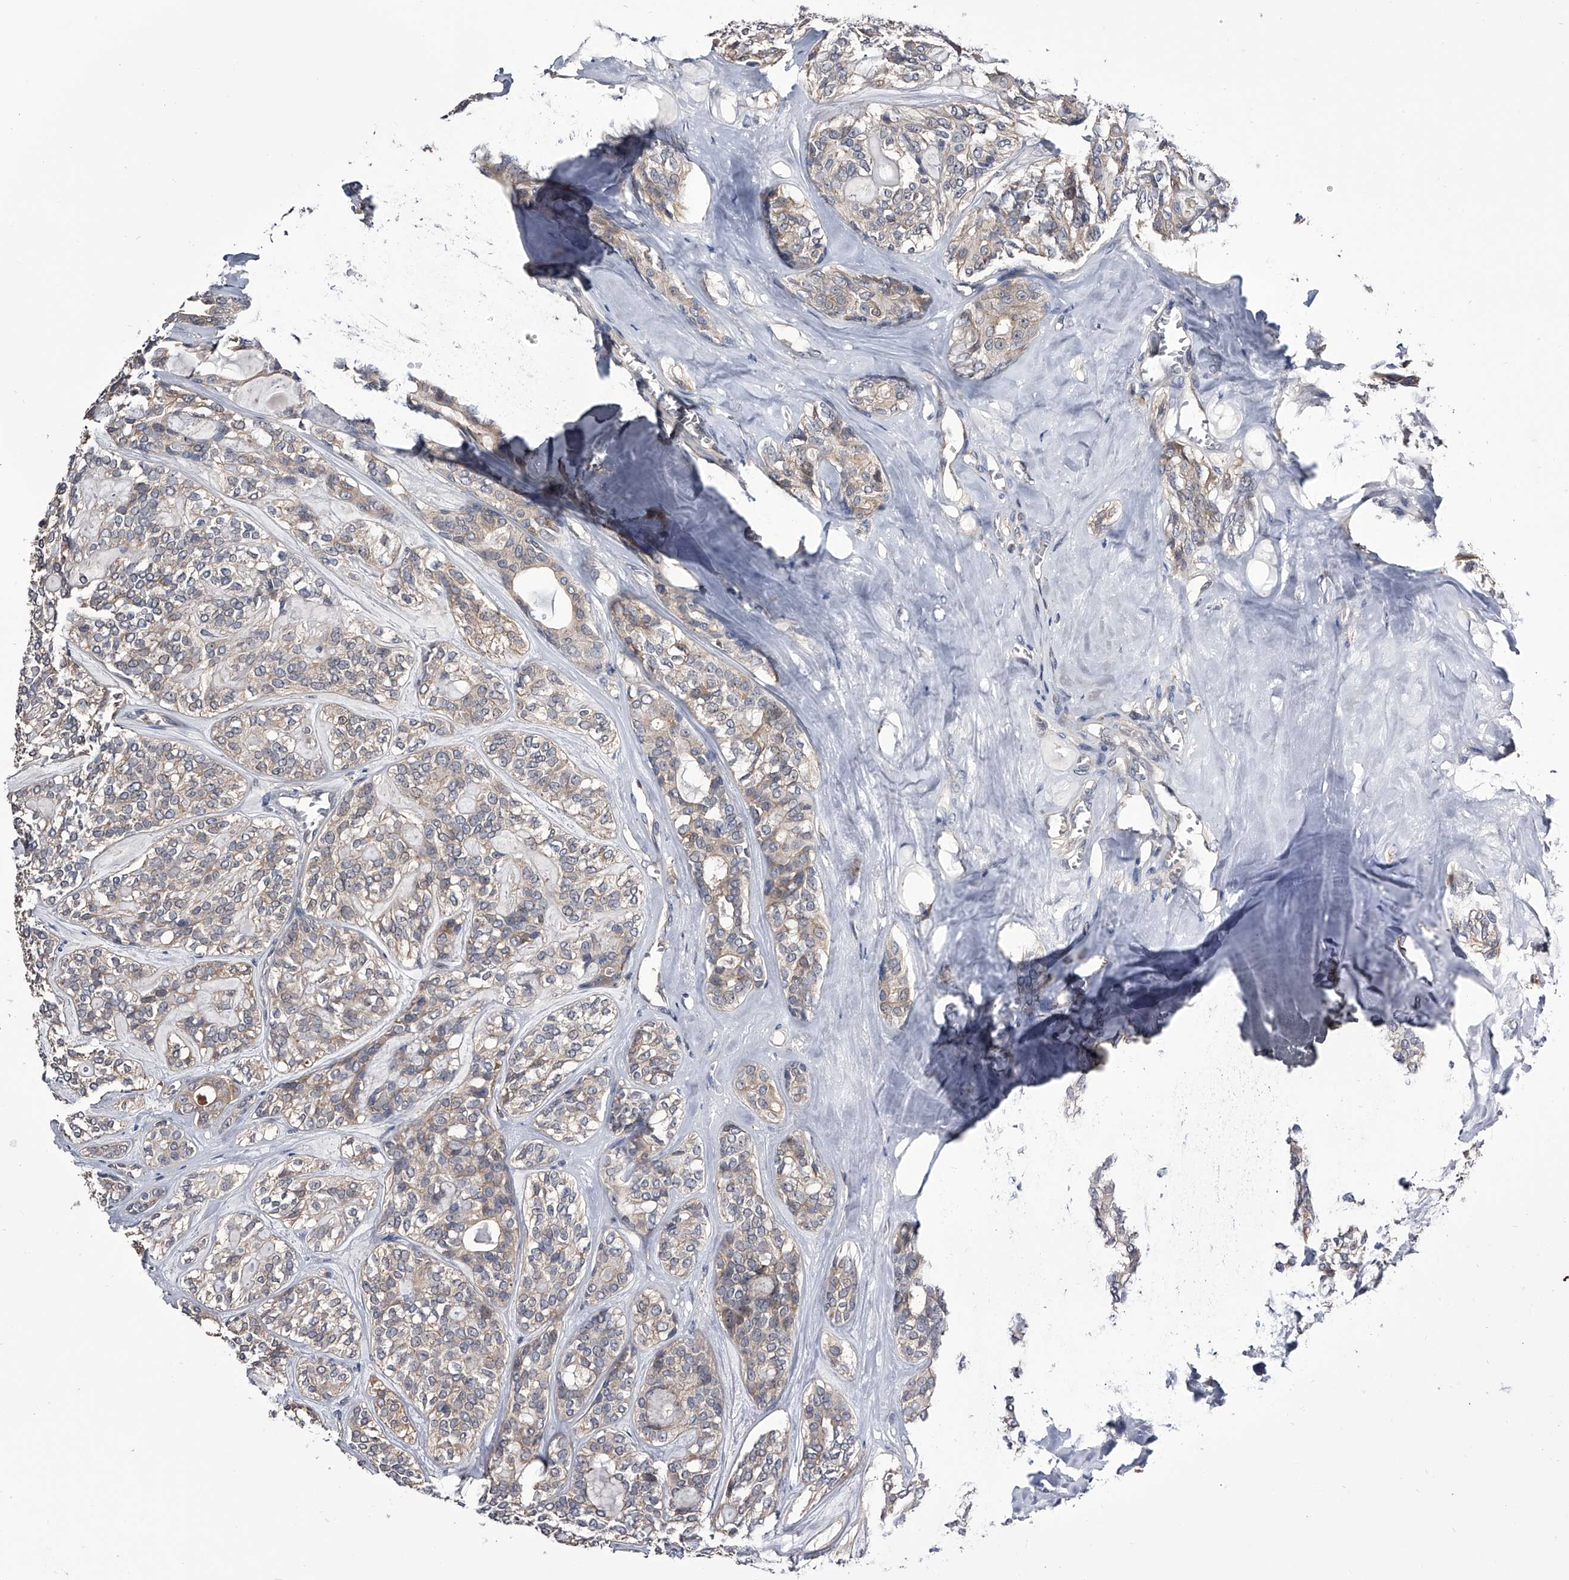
{"staining": {"intensity": "weak", "quantity": "<25%", "location": "cytoplasmic/membranous"}, "tissue": "head and neck cancer", "cell_type": "Tumor cells", "image_type": "cancer", "snomed": [{"axis": "morphology", "description": "Adenocarcinoma, NOS"}, {"axis": "topography", "description": "Head-Neck"}], "caption": "Protein analysis of head and neck cancer (adenocarcinoma) demonstrates no significant staining in tumor cells.", "gene": "PAN3", "patient": {"sex": "male", "age": 66}}